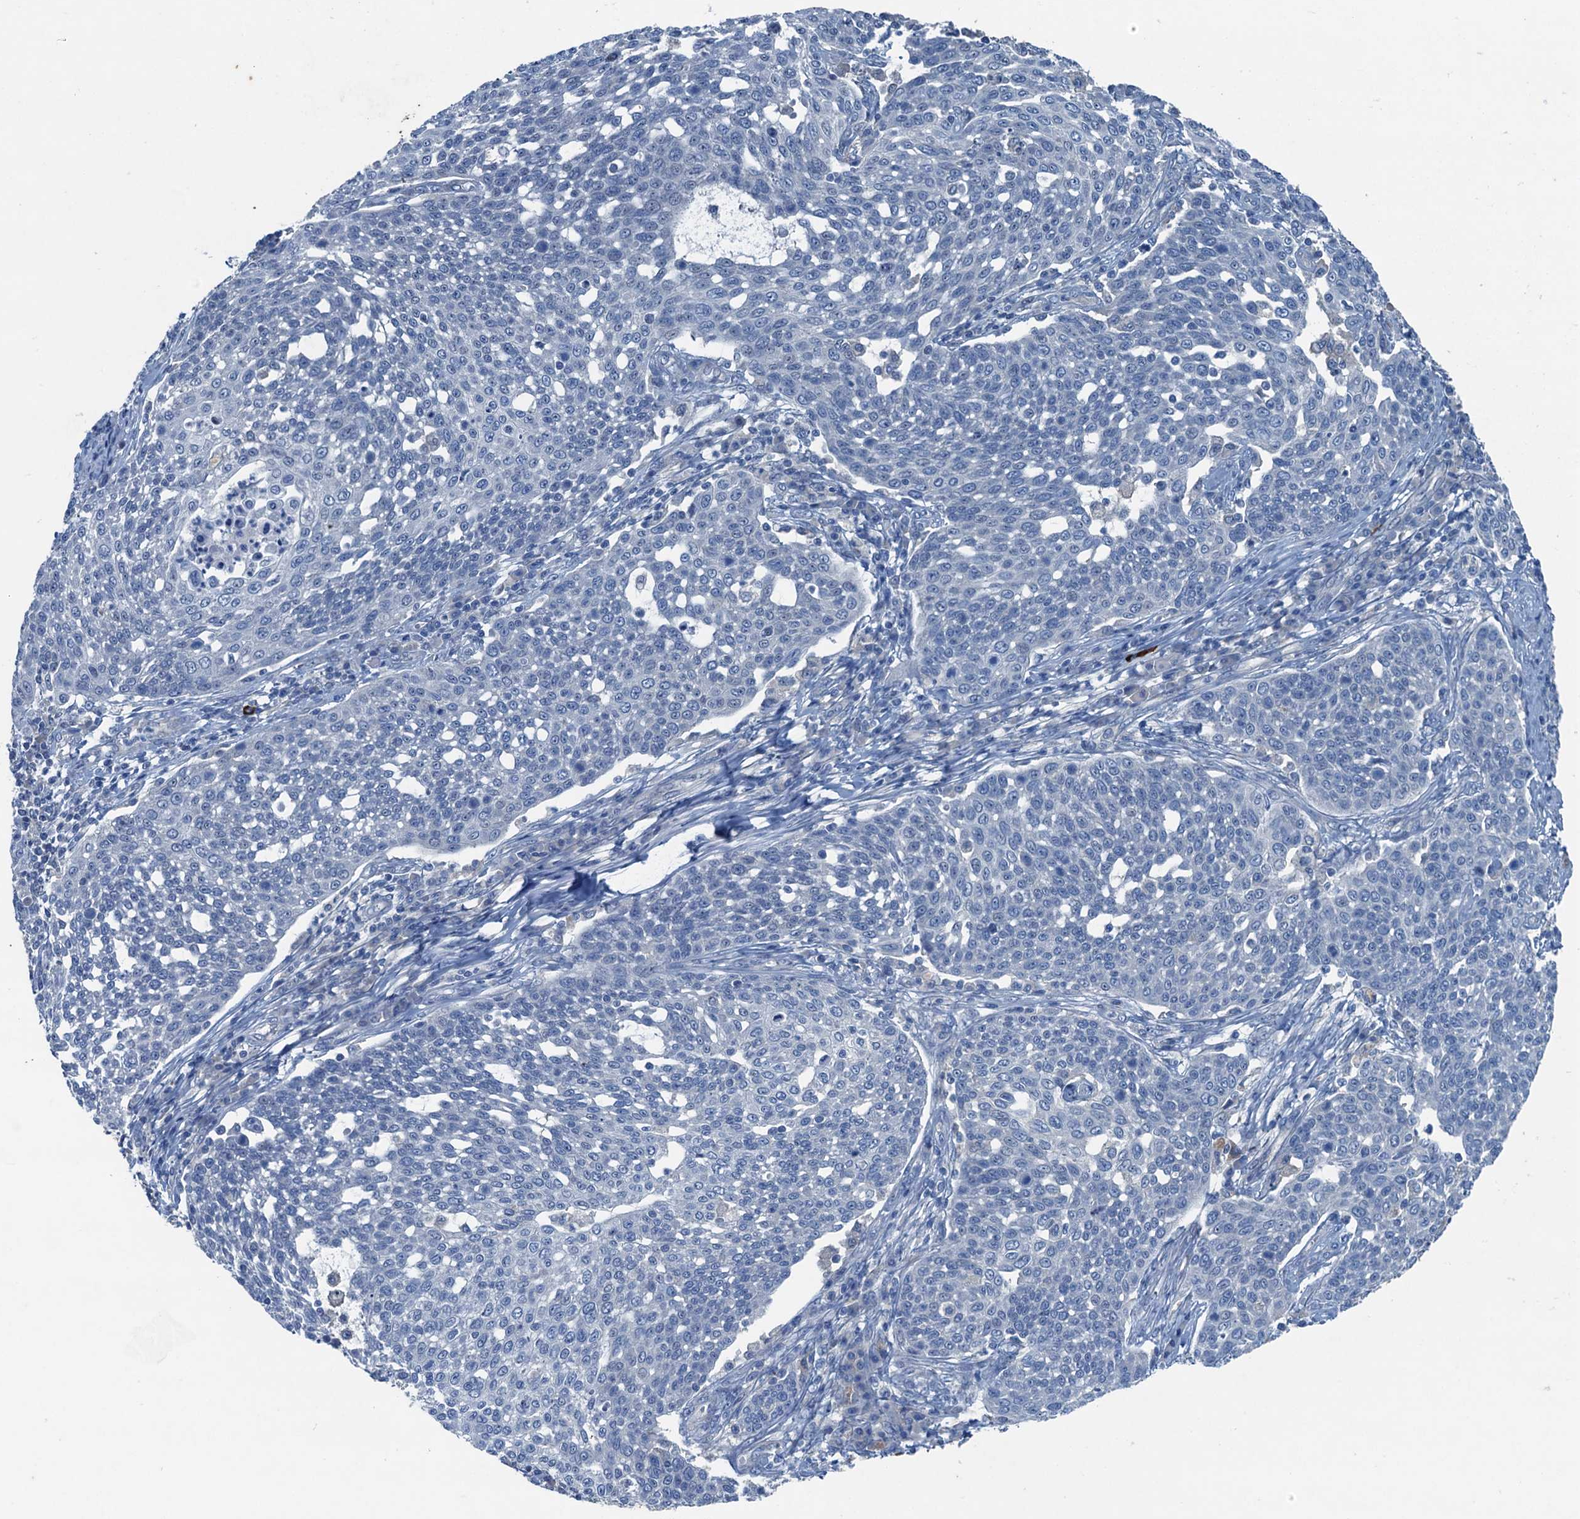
{"staining": {"intensity": "negative", "quantity": "none", "location": "none"}, "tissue": "cervical cancer", "cell_type": "Tumor cells", "image_type": "cancer", "snomed": [{"axis": "morphology", "description": "Squamous cell carcinoma, NOS"}, {"axis": "topography", "description": "Cervix"}], "caption": "IHC photomicrograph of neoplastic tissue: human cervical cancer stained with DAB reveals no significant protein positivity in tumor cells.", "gene": "CBLIF", "patient": {"sex": "female", "age": 34}}